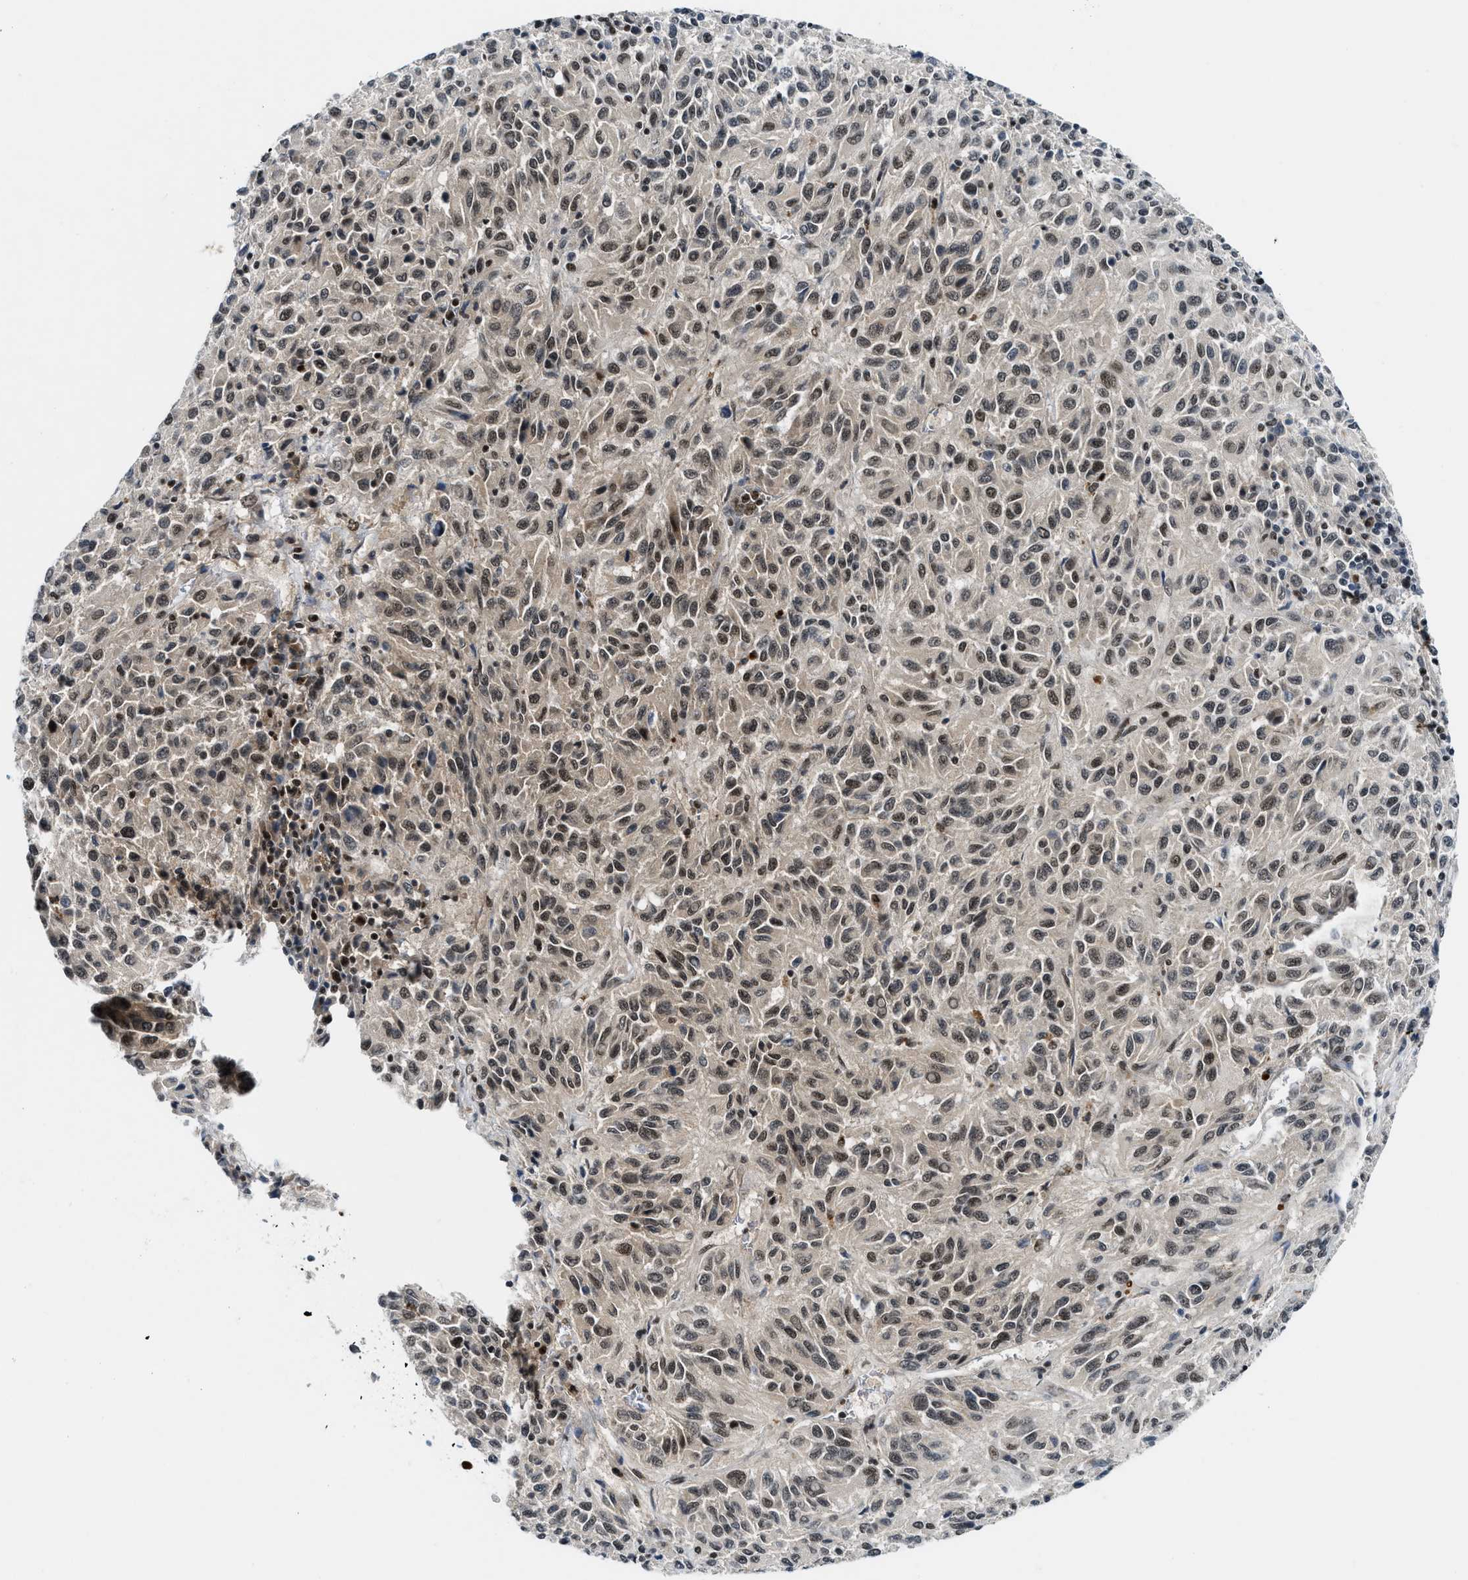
{"staining": {"intensity": "moderate", "quantity": ">75%", "location": "nuclear"}, "tissue": "melanoma", "cell_type": "Tumor cells", "image_type": "cancer", "snomed": [{"axis": "morphology", "description": "Malignant melanoma, Metastatic site"}, {"axis": "topography", "description": "Lung"}], "caption": "DAB immunohistochemical staining of human malignant melanoma (metastatic site) shows moderate nuclear protein staining in about >75% of tumor cells. (brown staining indicates protein expression, while blue staining denotes nuclei).", "gene": "NCOA1", "patient": {"sex": "male", "age": 64}}